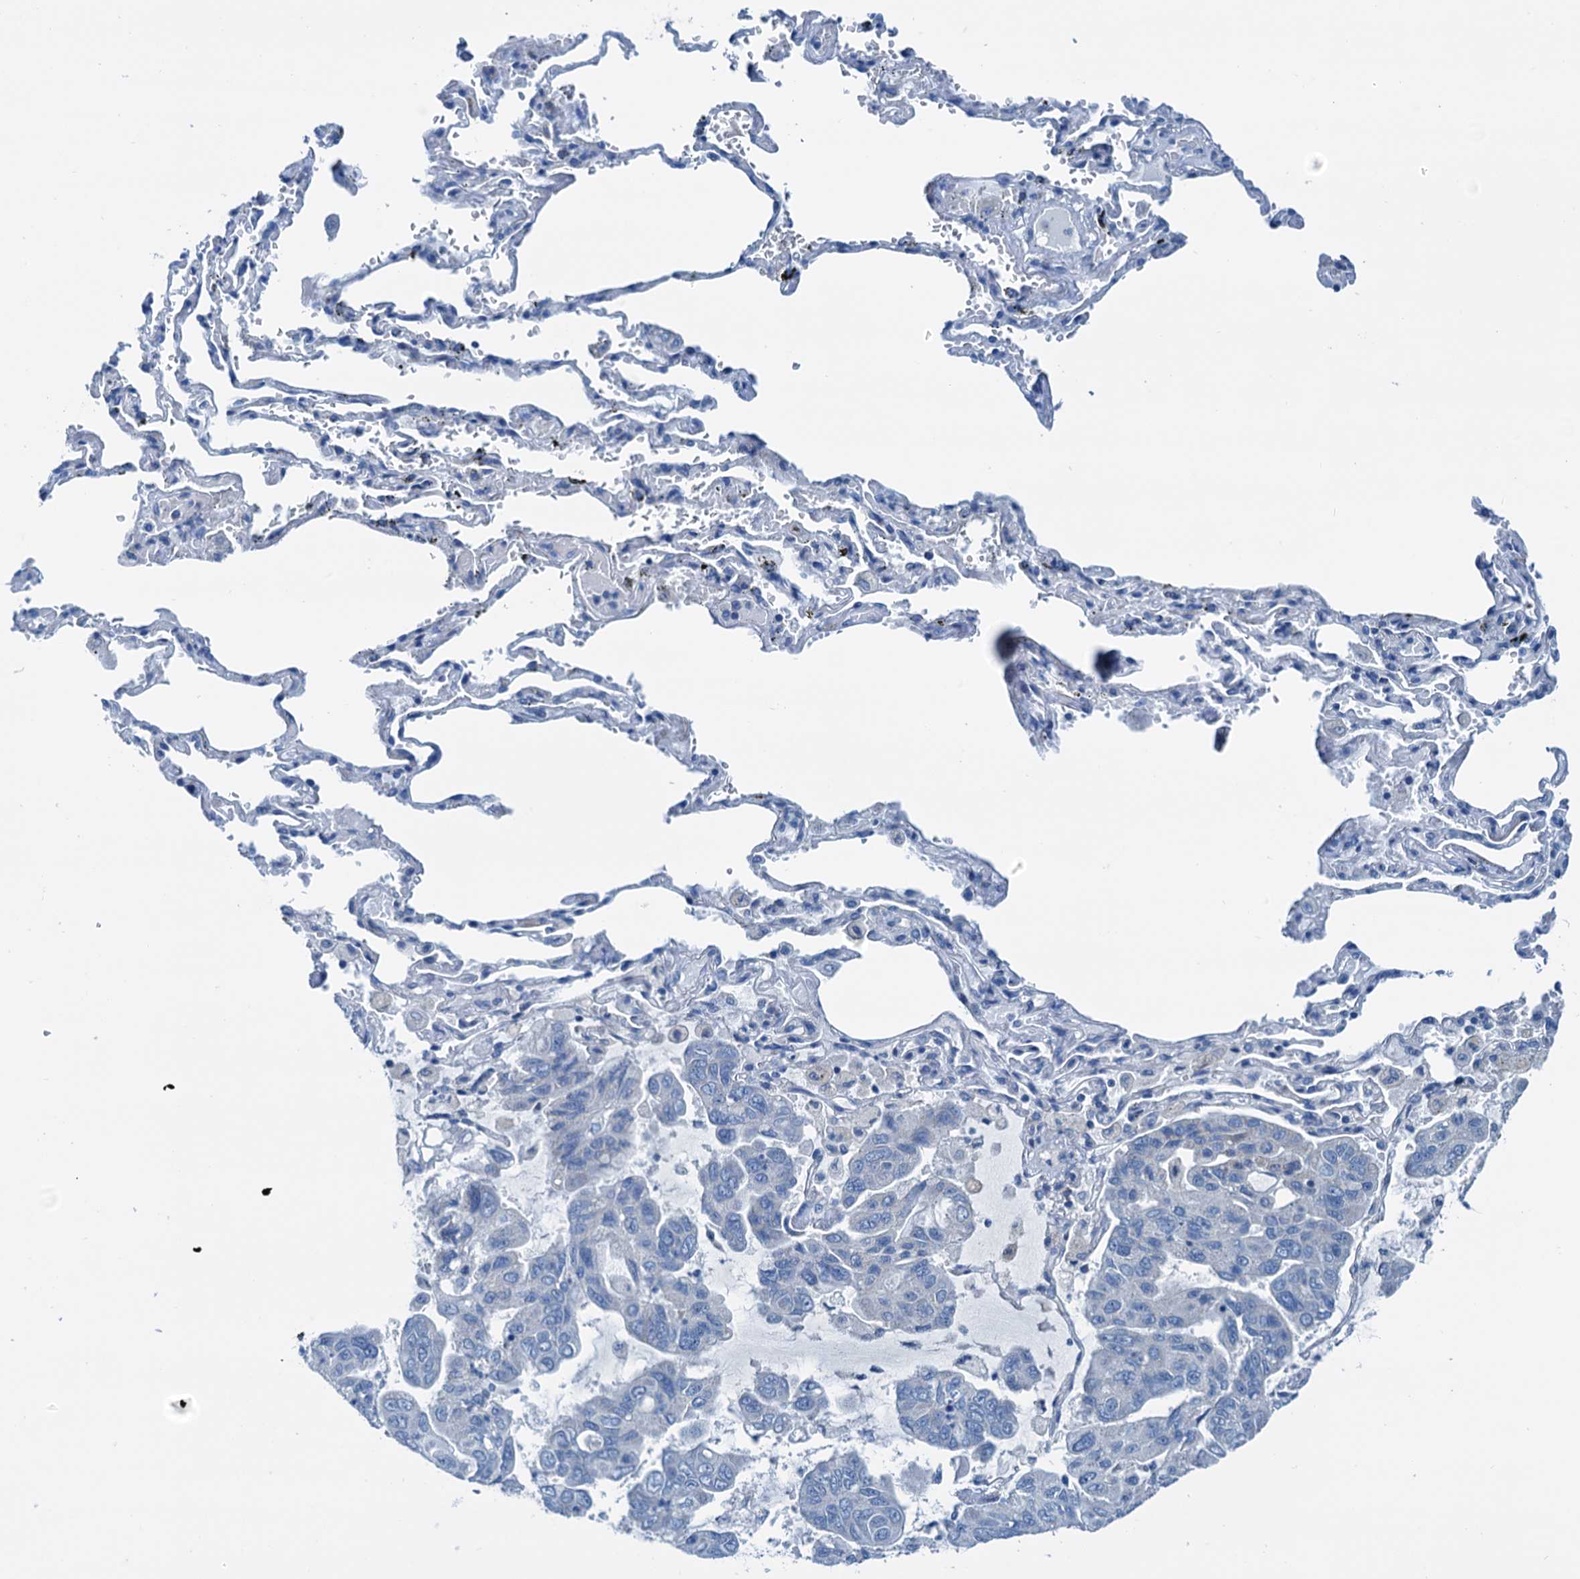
{"staining": {"intensity": "negative", "quantity": "none", "location": "none"}, "tissue": "lung cancer", "cell_type": "Tumor cells", "image_type": "cancer", "snomed": [{"axis": "morphology", "description": "Adenocarcinoma, NOS"}, {"axis": "topography", "description": "Lung"}], "caption": "An immunohistochemistry (IHC) histopathology image of adenocarcinoma (lung) is shown. There is no staining in tumor cells of adenocarcinoma (lung).", "gene": "ELAC1", "patient": {"sex": "male", "age": 64}}